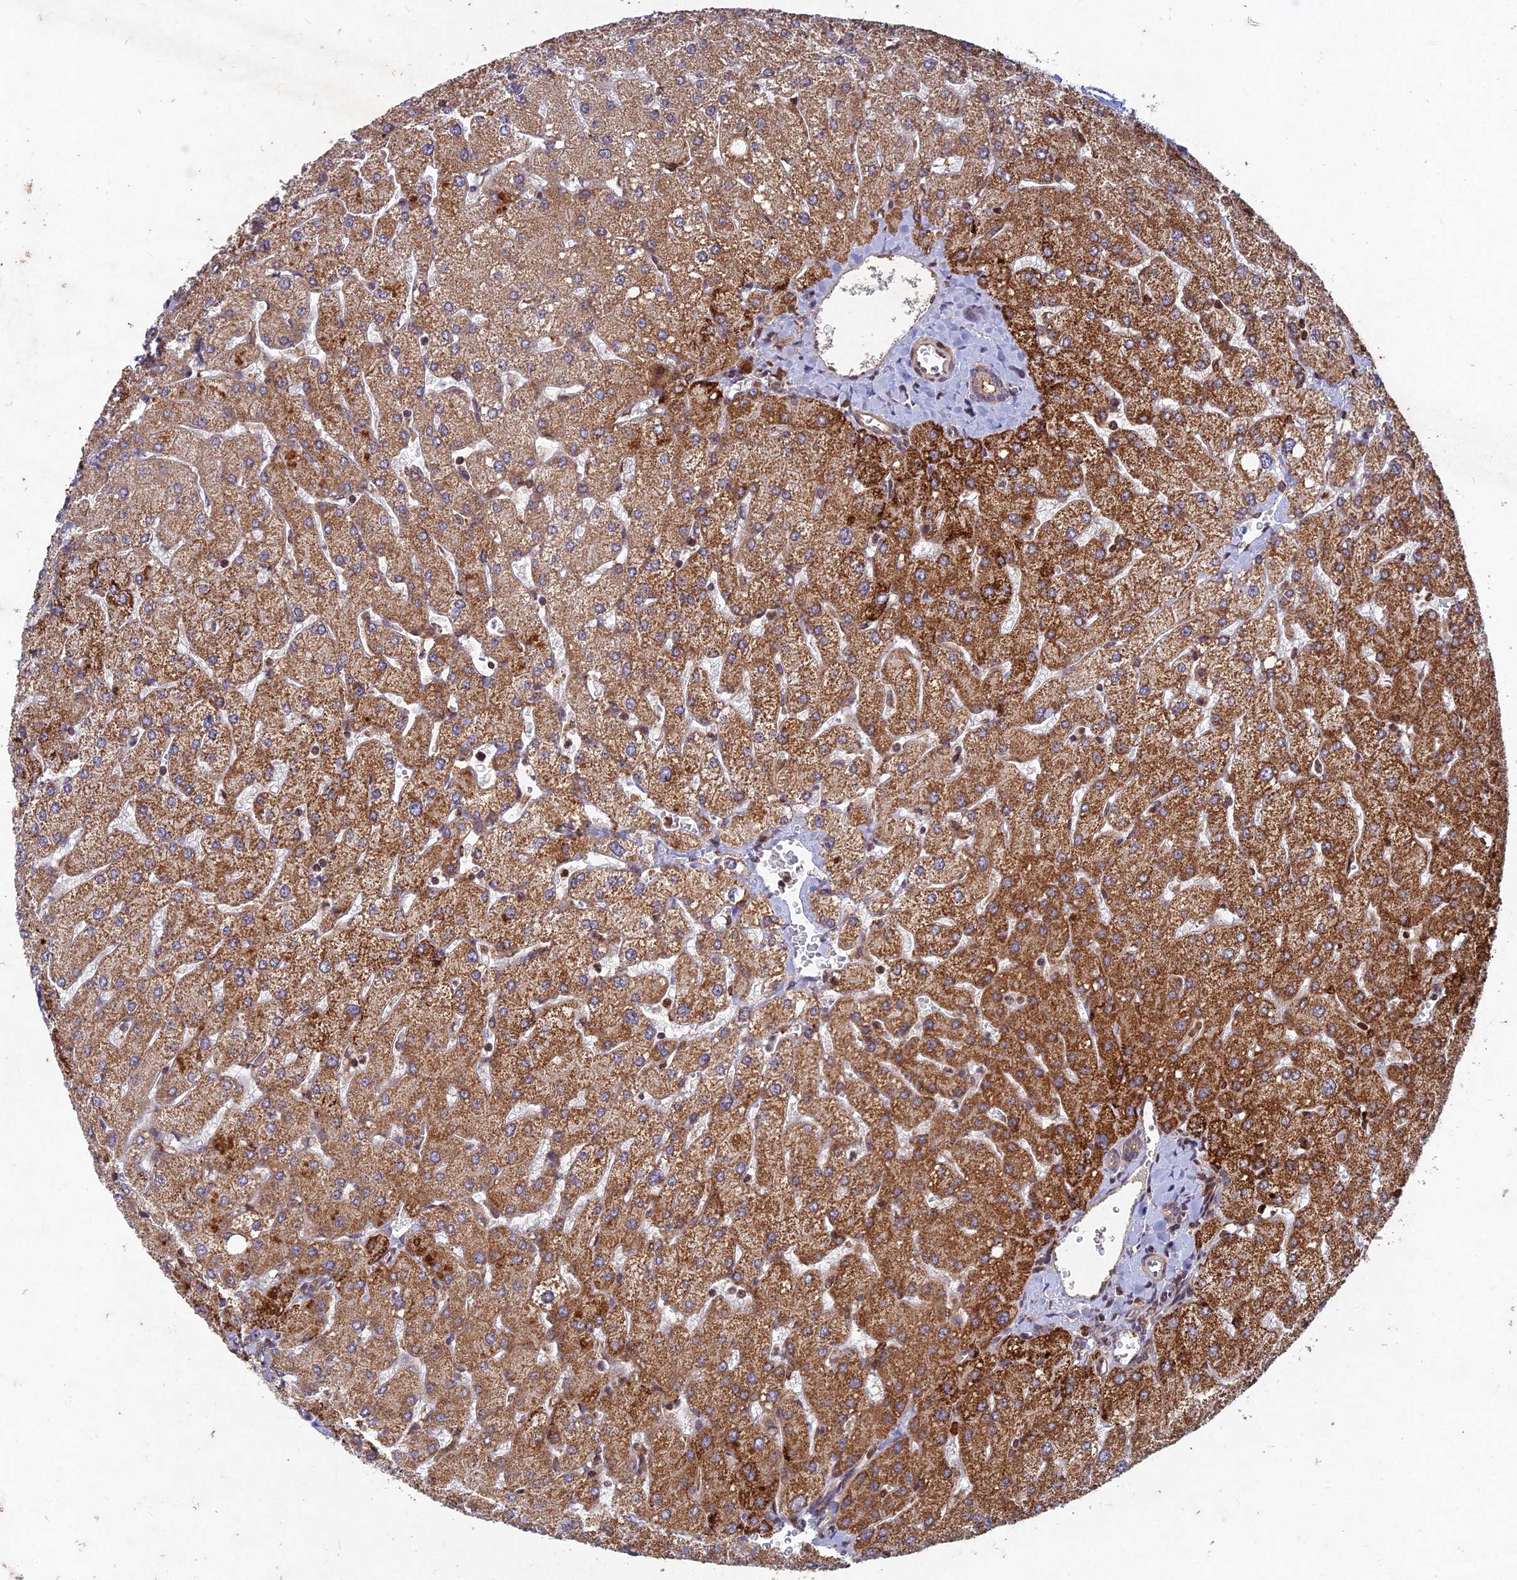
{"staining": {"intensity": "weak", "quantity": "25%-75%", "location": "cytoplasmic/membranous"}, "tissue": "liver", "cell_type": "Cholangiocytes", "image_type": "normal", "snomed": [{"axis": "morphology", "description": "Normal tissue, NOS"}, {"axis": "topography", "description": "Liver"}], "caption": "DAB immunohistochemical staining of normal human liver exhibits weak cytoplasmic/membranous protein positivity in approximately 25%-75% of cholangiocytes.", "gene": "RELCH", "patient": {"sex": "male", "age": 55}}